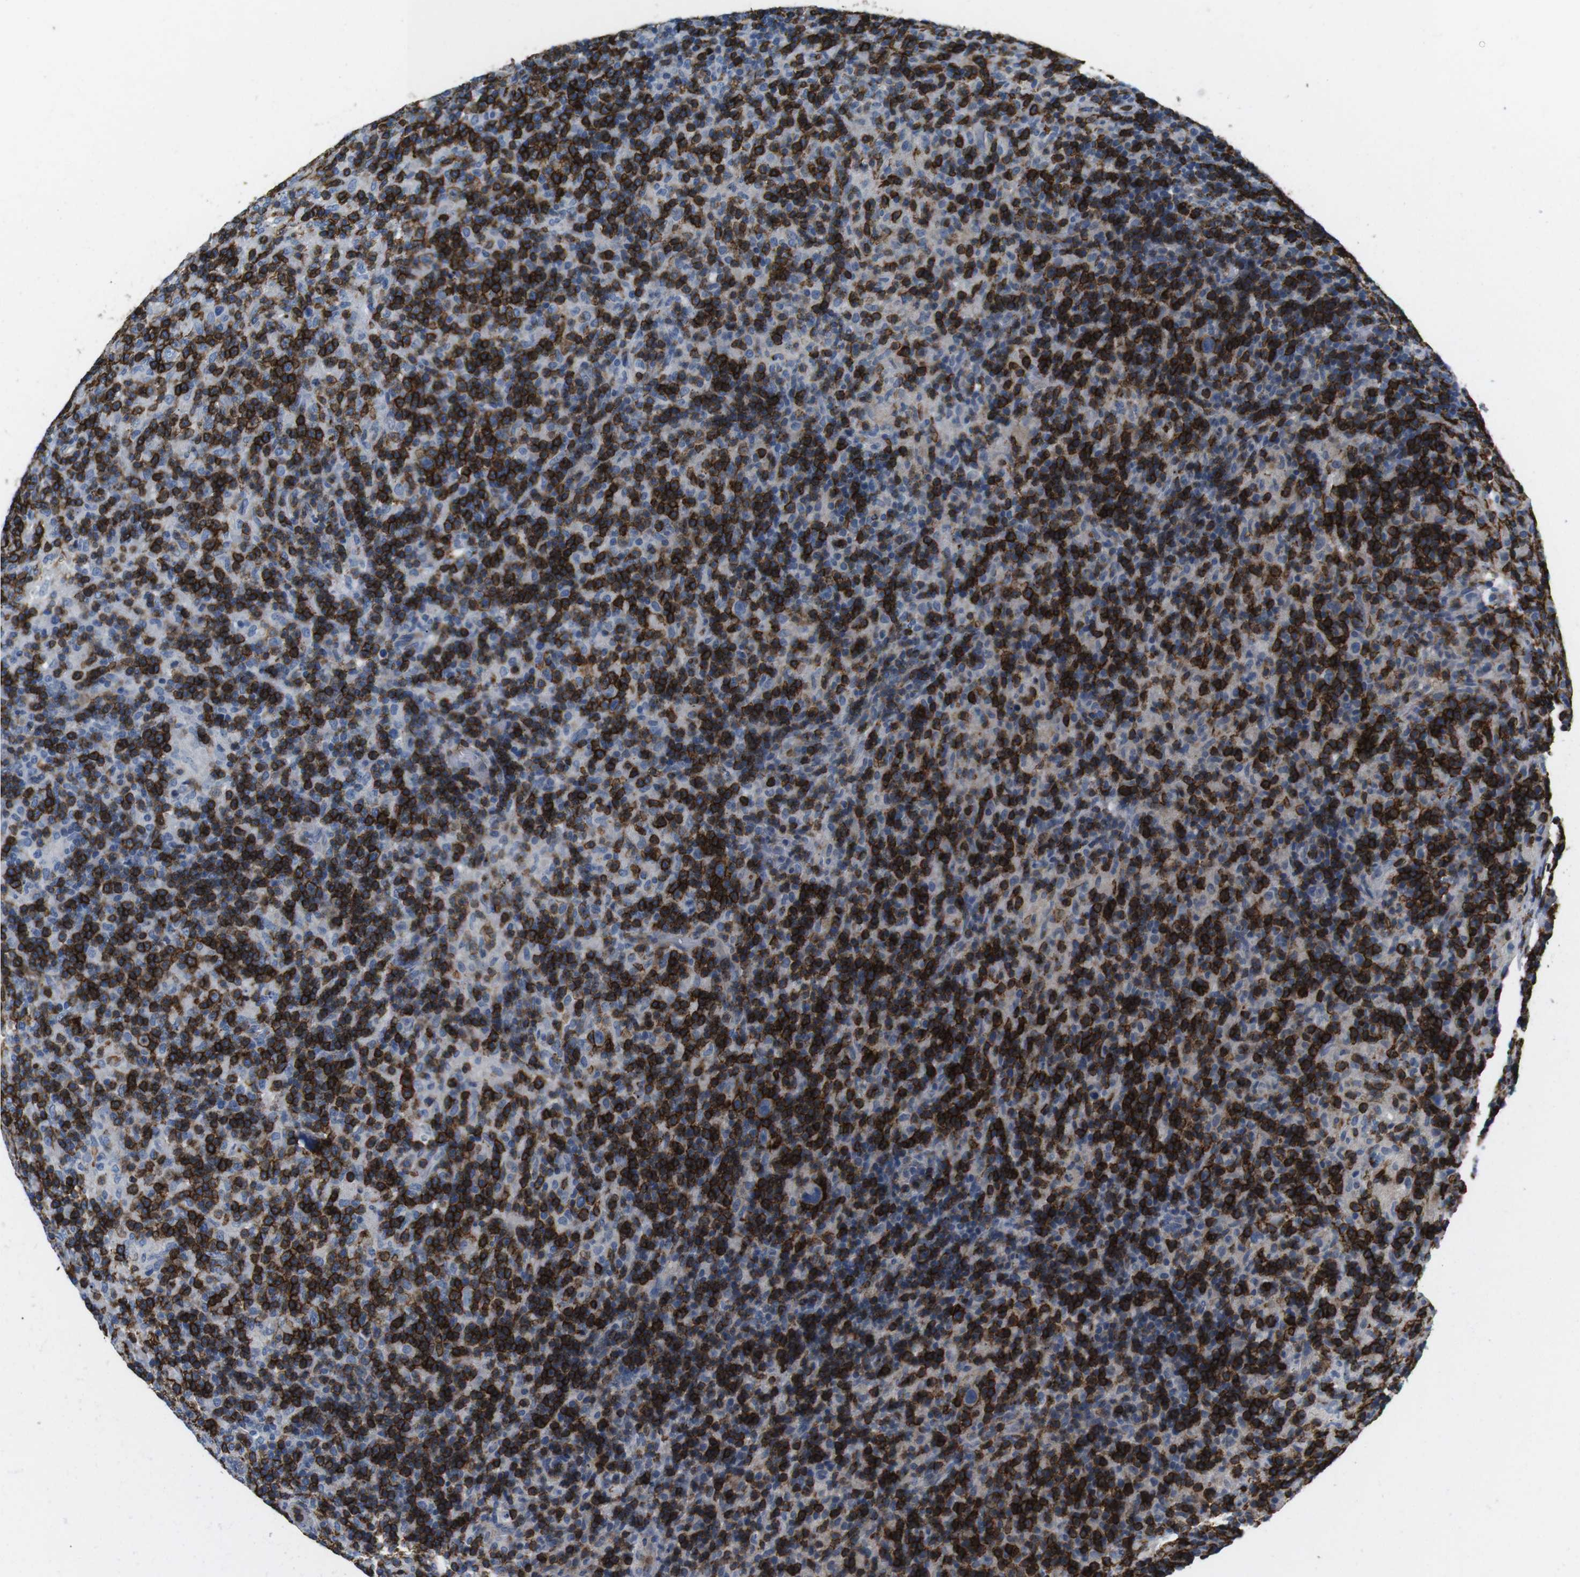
{"staining": {"intensity": "negative", "quantity": "none", "location": "none"}, "tissue": "lymphoma", "cell_type": "Tumor cells", "image_type": "cancer", "snomed": [{"axis": "morphology", "description": "Hodgkin's disease, NOS"}, {"axis": "topography", "description": "Lymph node"}], "caption": "The histopathology image shows no staining of tumor cells in lymphoma.", "gene": "CD6", "patient": {"sex": "male", "age": 70}}